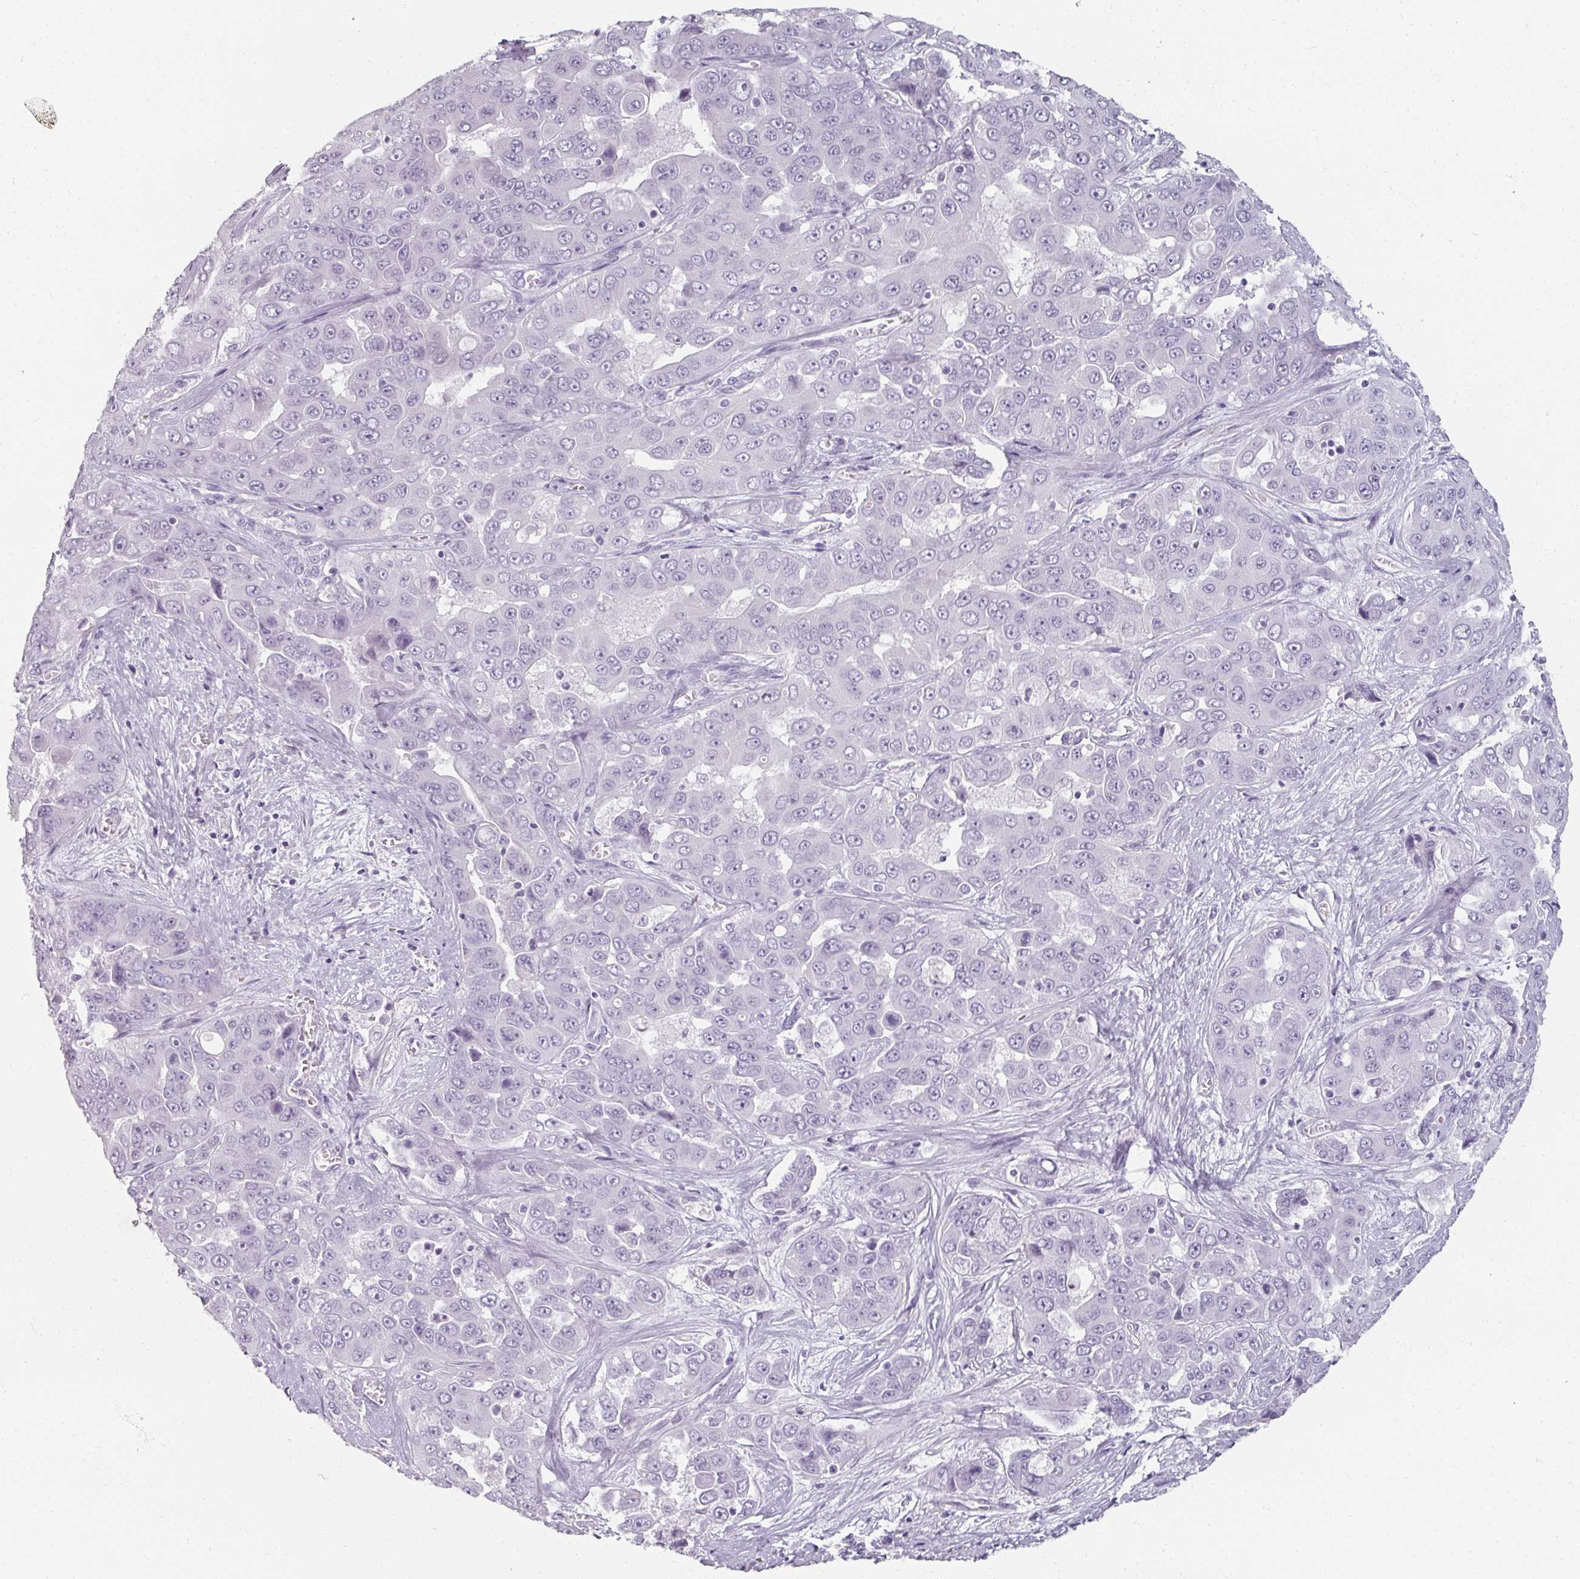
{"staining": {"intensity": "negative", "quantity": "none", "location": "none"}, "tissue": "liver cancer", "cell_type": "Tumor cells", "image_type": "cancer", "snomed": [{"axis": "morphology", "description": "Cholangiocarcinoma"}, {"axis": "topography", "description": "Liver"}], "caption": "This is an immunohistochemistry (IHC) histopathology image of liver cancer. There is no staining in tumor cells.", "gene": "REG3G", "patient": {"sex": "female", "age": 52}}